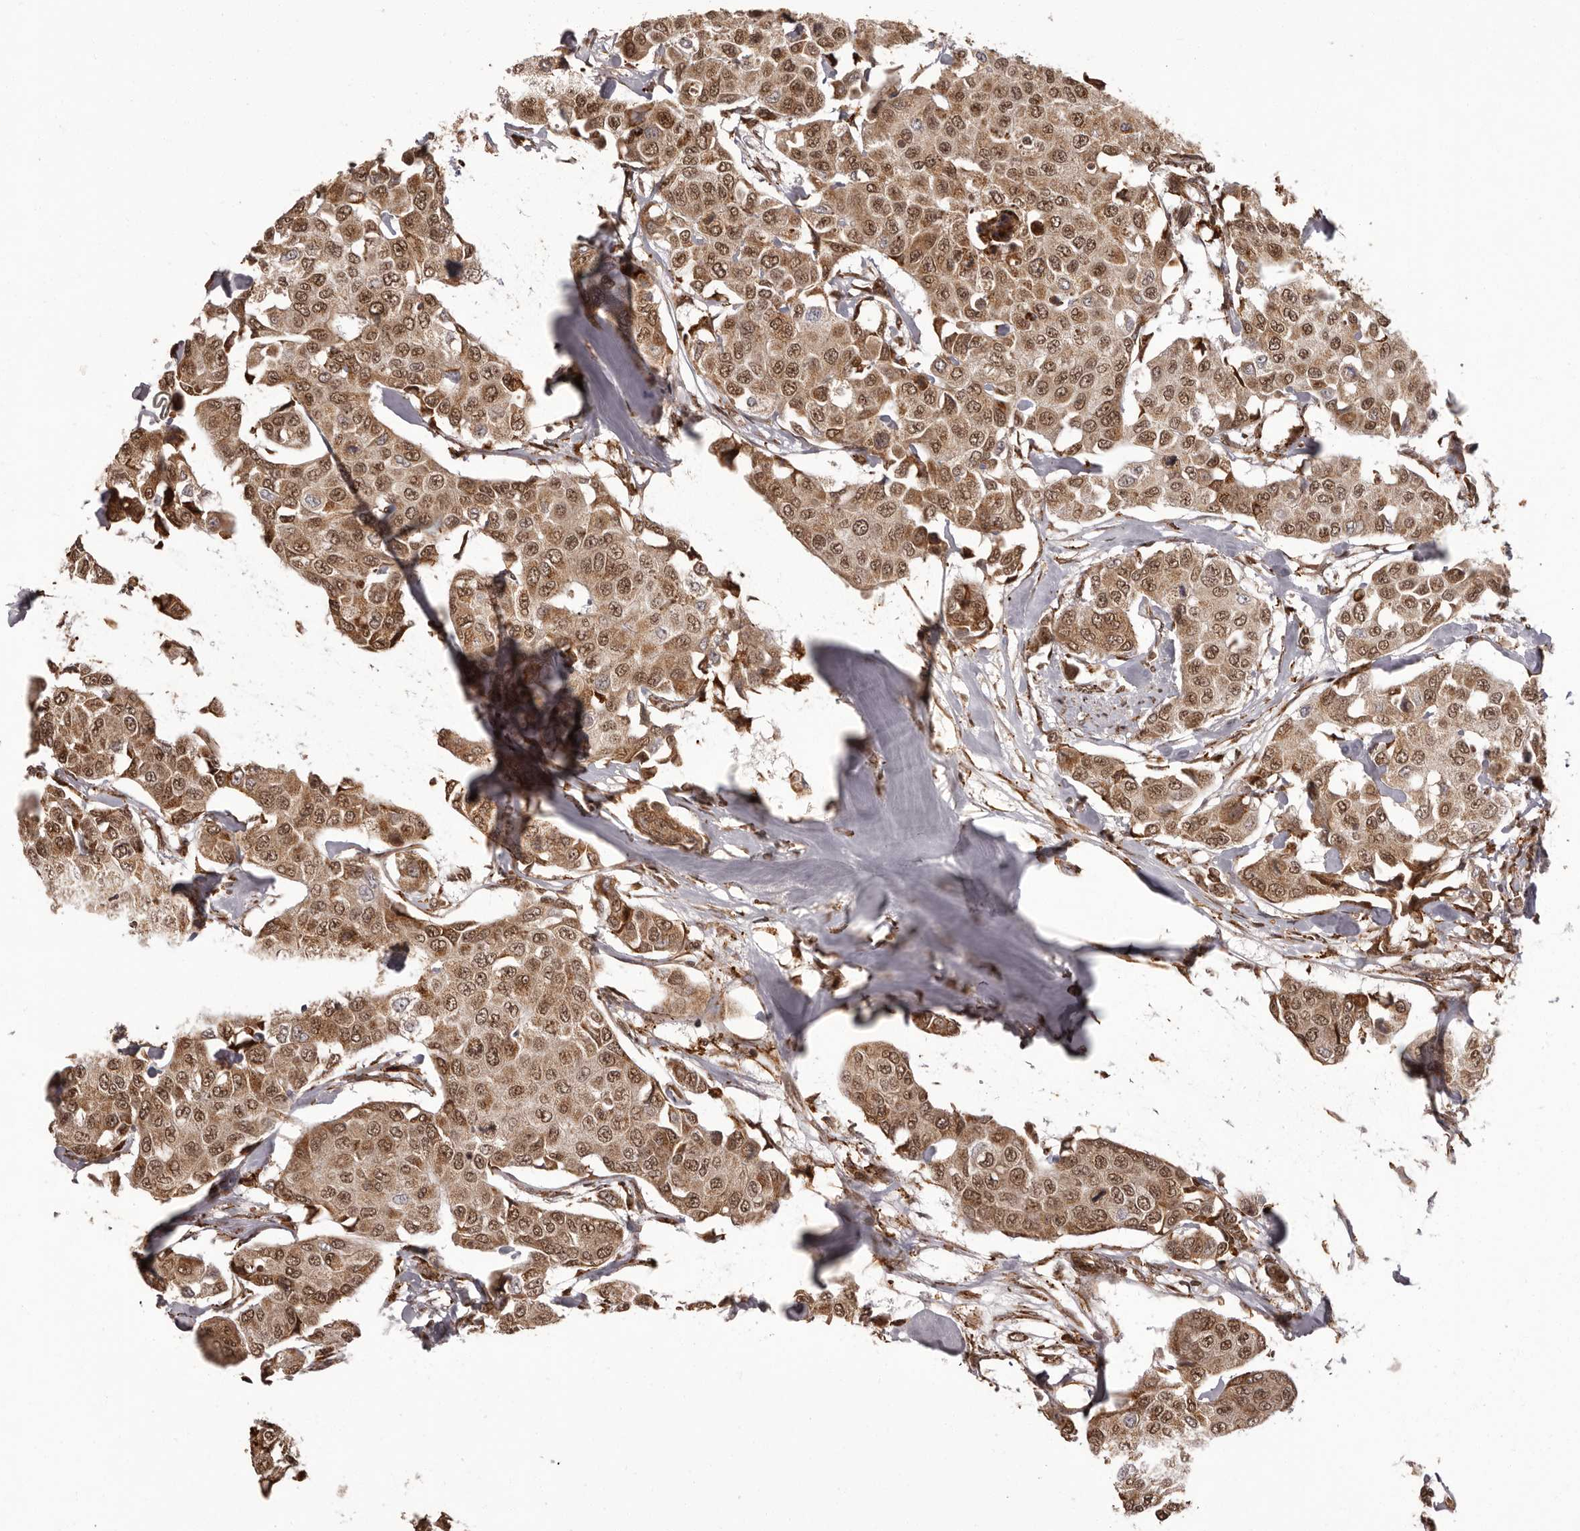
{"staining": {"intensity": "moderate", "quantity": ">75%", "location": "cytoplasmic/membranous,nuclear"}, "tissue": "breast cancer", "cell_type": "Tumor cells", "image_type": "cancer", "snomed": [{"axis": "morphology", "description": "Duct carcinoma"}, {"axis": "topography", "description": "Breast"}], "caption": "Breast cancer (intraductal carcinoma) was stained to show a protein in brown. There is medium levels of moderate cytoplasmic/membranous and nuclear staining in about >75% of tumor cells. Using DAB (3,3'-diaminobenzidine) (brown) and hematoxylin (blue) stains, captured at high magnification using brightfield microscopy.", "gene": "IL32", "patient": {"sex": "female", "age": 80}}